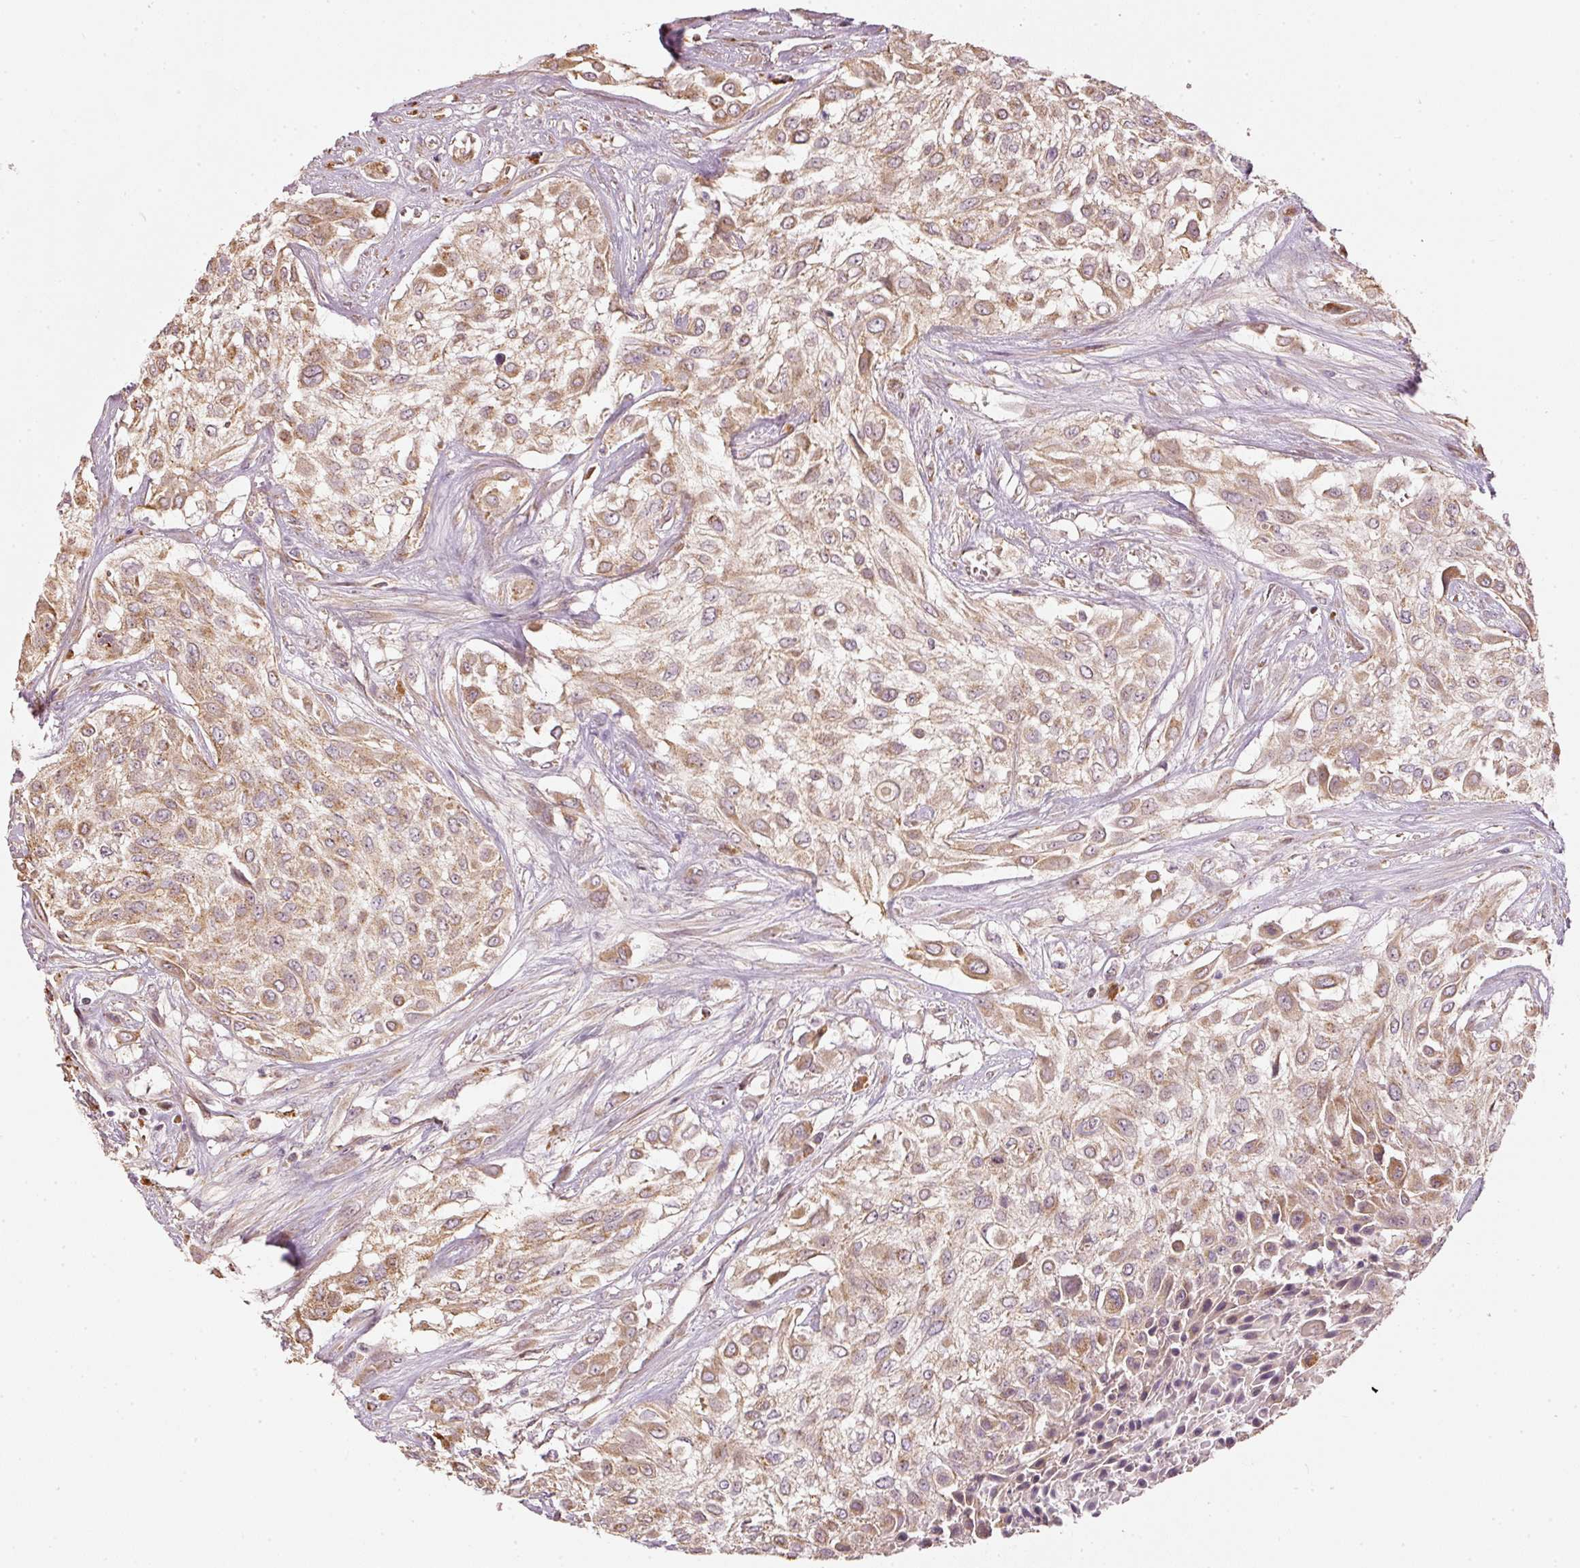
{"staining": {"intensity": "moderate", "quantity": ">75%", "location": "cytoplasmic/membranous"}, "tissue": "urothelial cancer", "cell_type": "Tumor cells", "image_type": "cancer", "snomed": [{"axis": "morphology", "description": "Urothelial carcinoma, High grade"}, {"axis": "topography", "description": "Urinary bladder"}], "caption": "Protein staining reveals moderate cytoplasmic/membranous positivity in about >75% of tumor cells in urothelial cancer. The protein of interest is shown in brown color, while the nuclei are stained blue.", "gene": "MTHFD1L", "patient": {"sex": "male", "age": 57}}